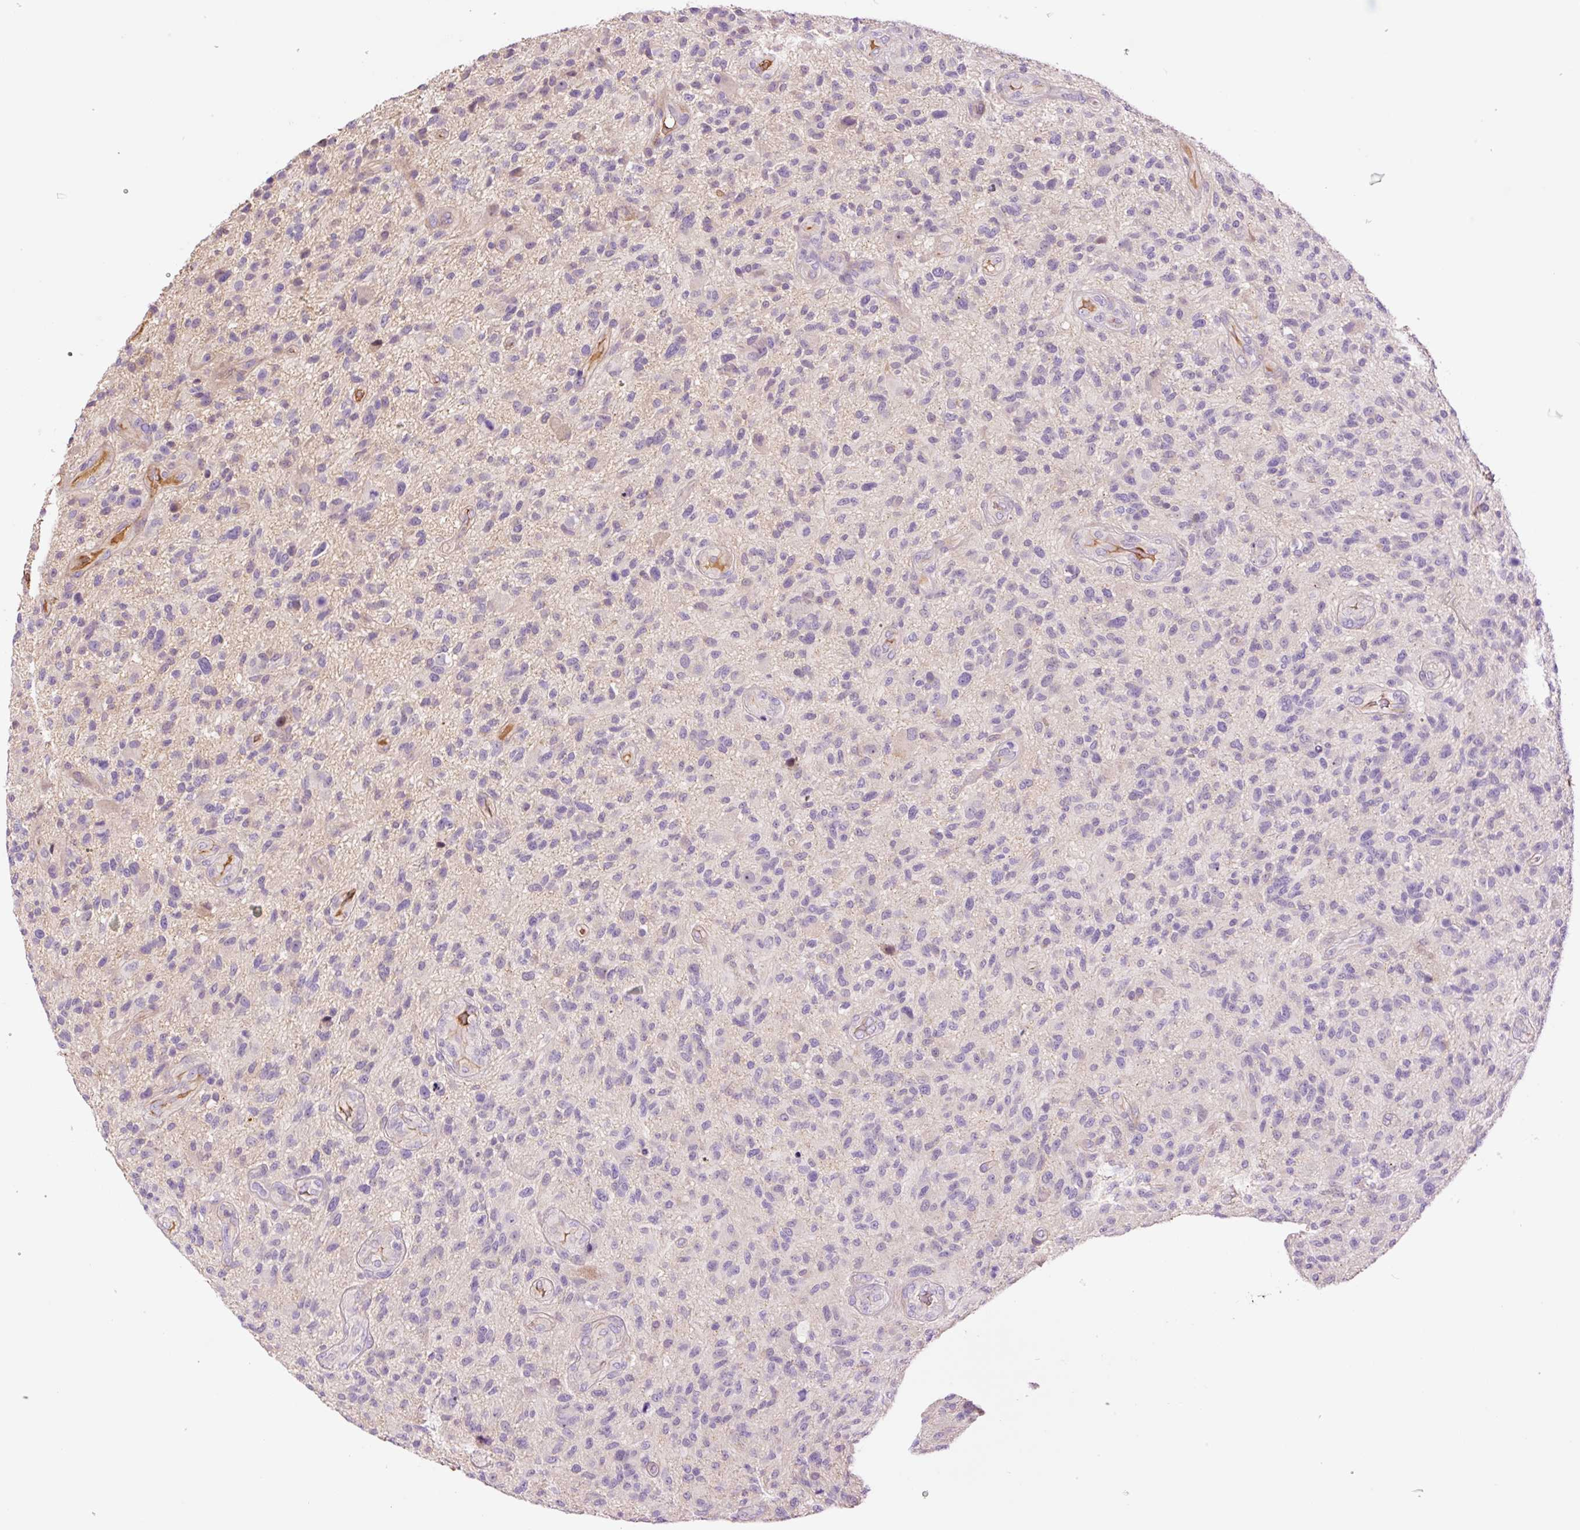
{"staining": {"intensity": "negative", "quantity": "none", "location": "none"}, "tissue": "glioma", "cell_type": "Tumor cells", "image_type": "cancer", "snomed": [{"axis": "morphology", "description": "Glioma, malignant, High grade"}, {"axis": "topography", "description": "Brain"}], "caption": "Tumor cells show no significant protein expression in glioma.", "gene": "TMEM235", "patient": {"sex": "male", "age": 47}}